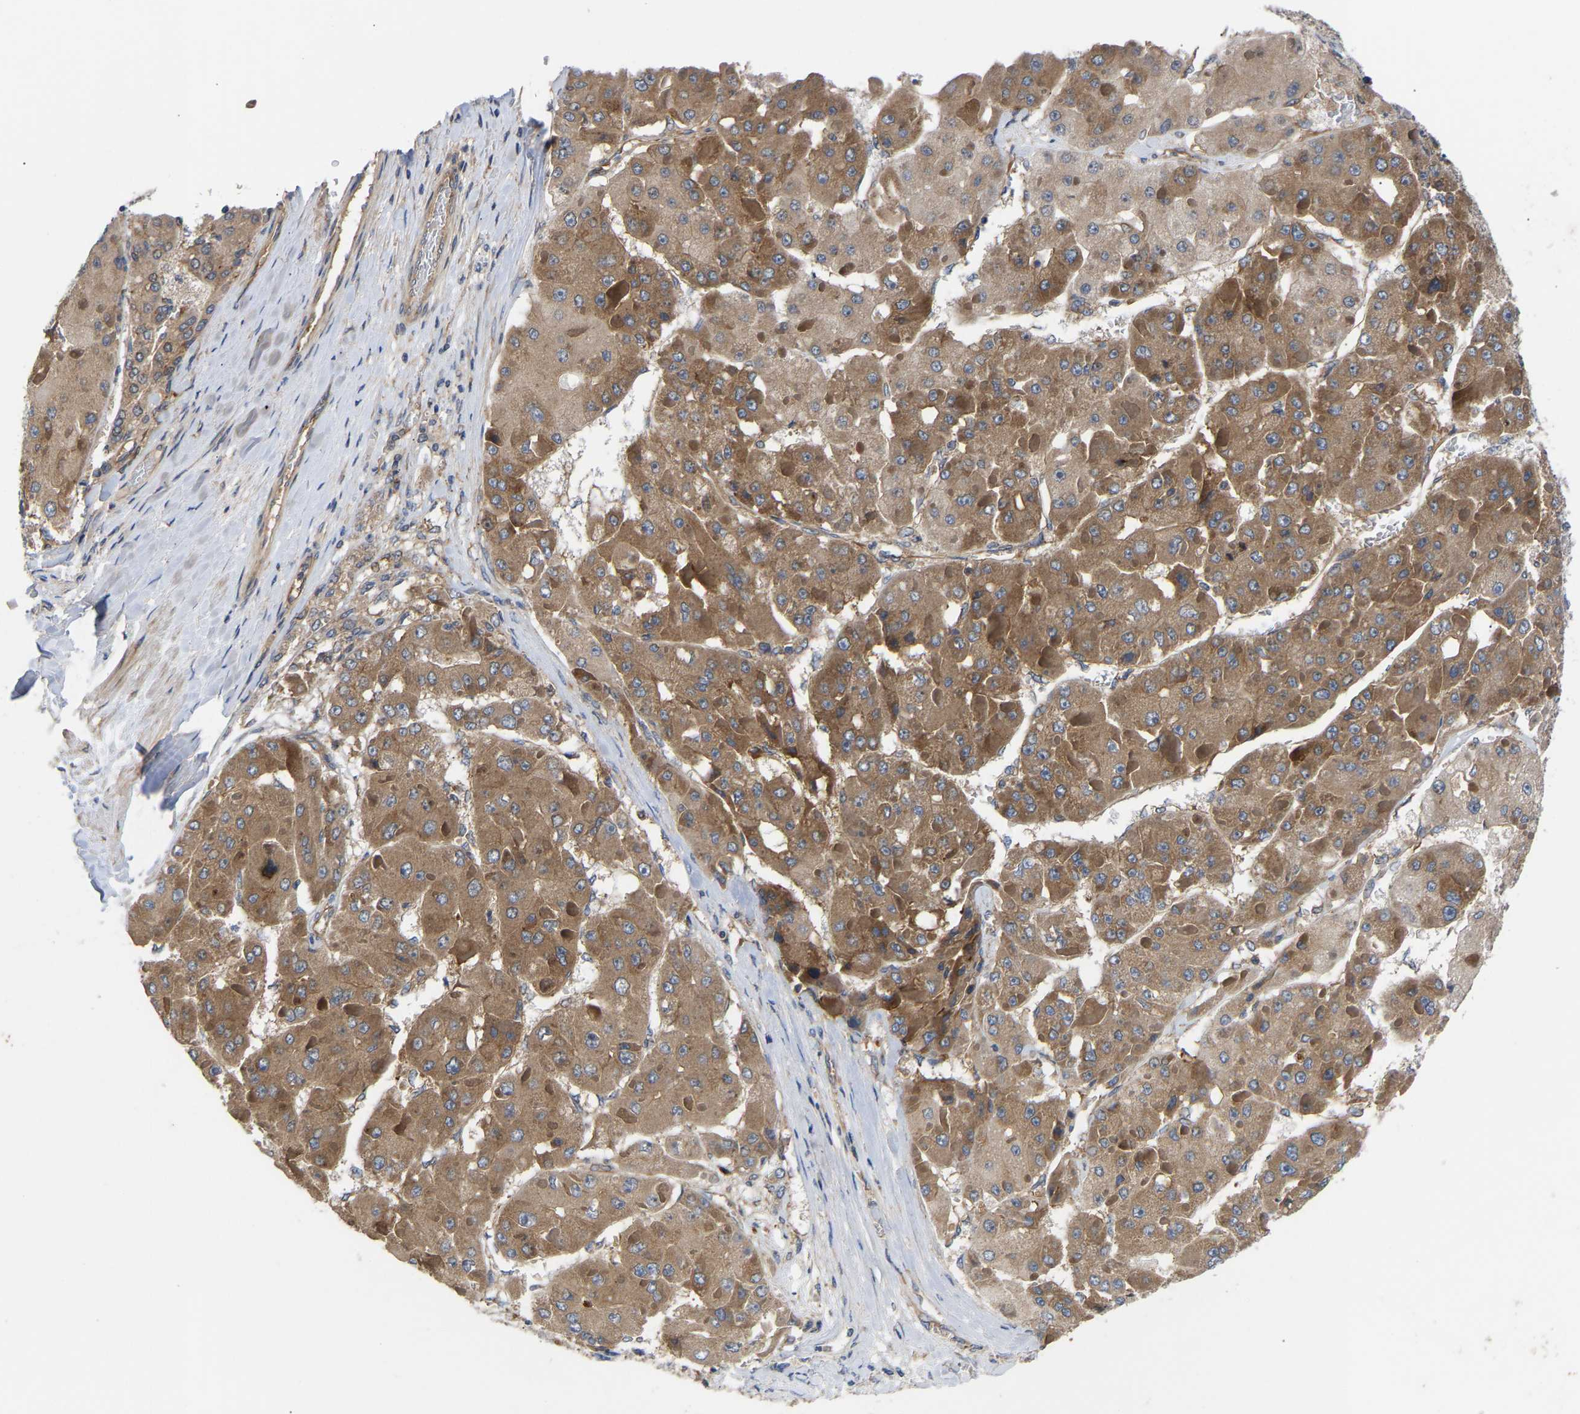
{"staining": {"intensity": "moderate", "quantity": ">75%", "location": "cytoplasmic/membranous"}, "tissue": "liver cancer", "cell_type": "Tumor cells", "image_type": "cancer", "snomed": [{"axis": "morphology", "description": "Carcinoma, Hepatocellular, NOS"}, {"axis": "topography", "description": "Liver"}], "caption": "Immunohistochemical staining of liver cancer (hepatocellular carcinoma) shows medium levels of moderate cytoplasmic/membranous expression in about >75% of tumor cells. (Stains: DAB in brown, nuclei in blue, Microscopy: brightfield microscopy at high magnification).", "gene": "LAPTM4B", "patient": {"sex": "female", "age": 73}}